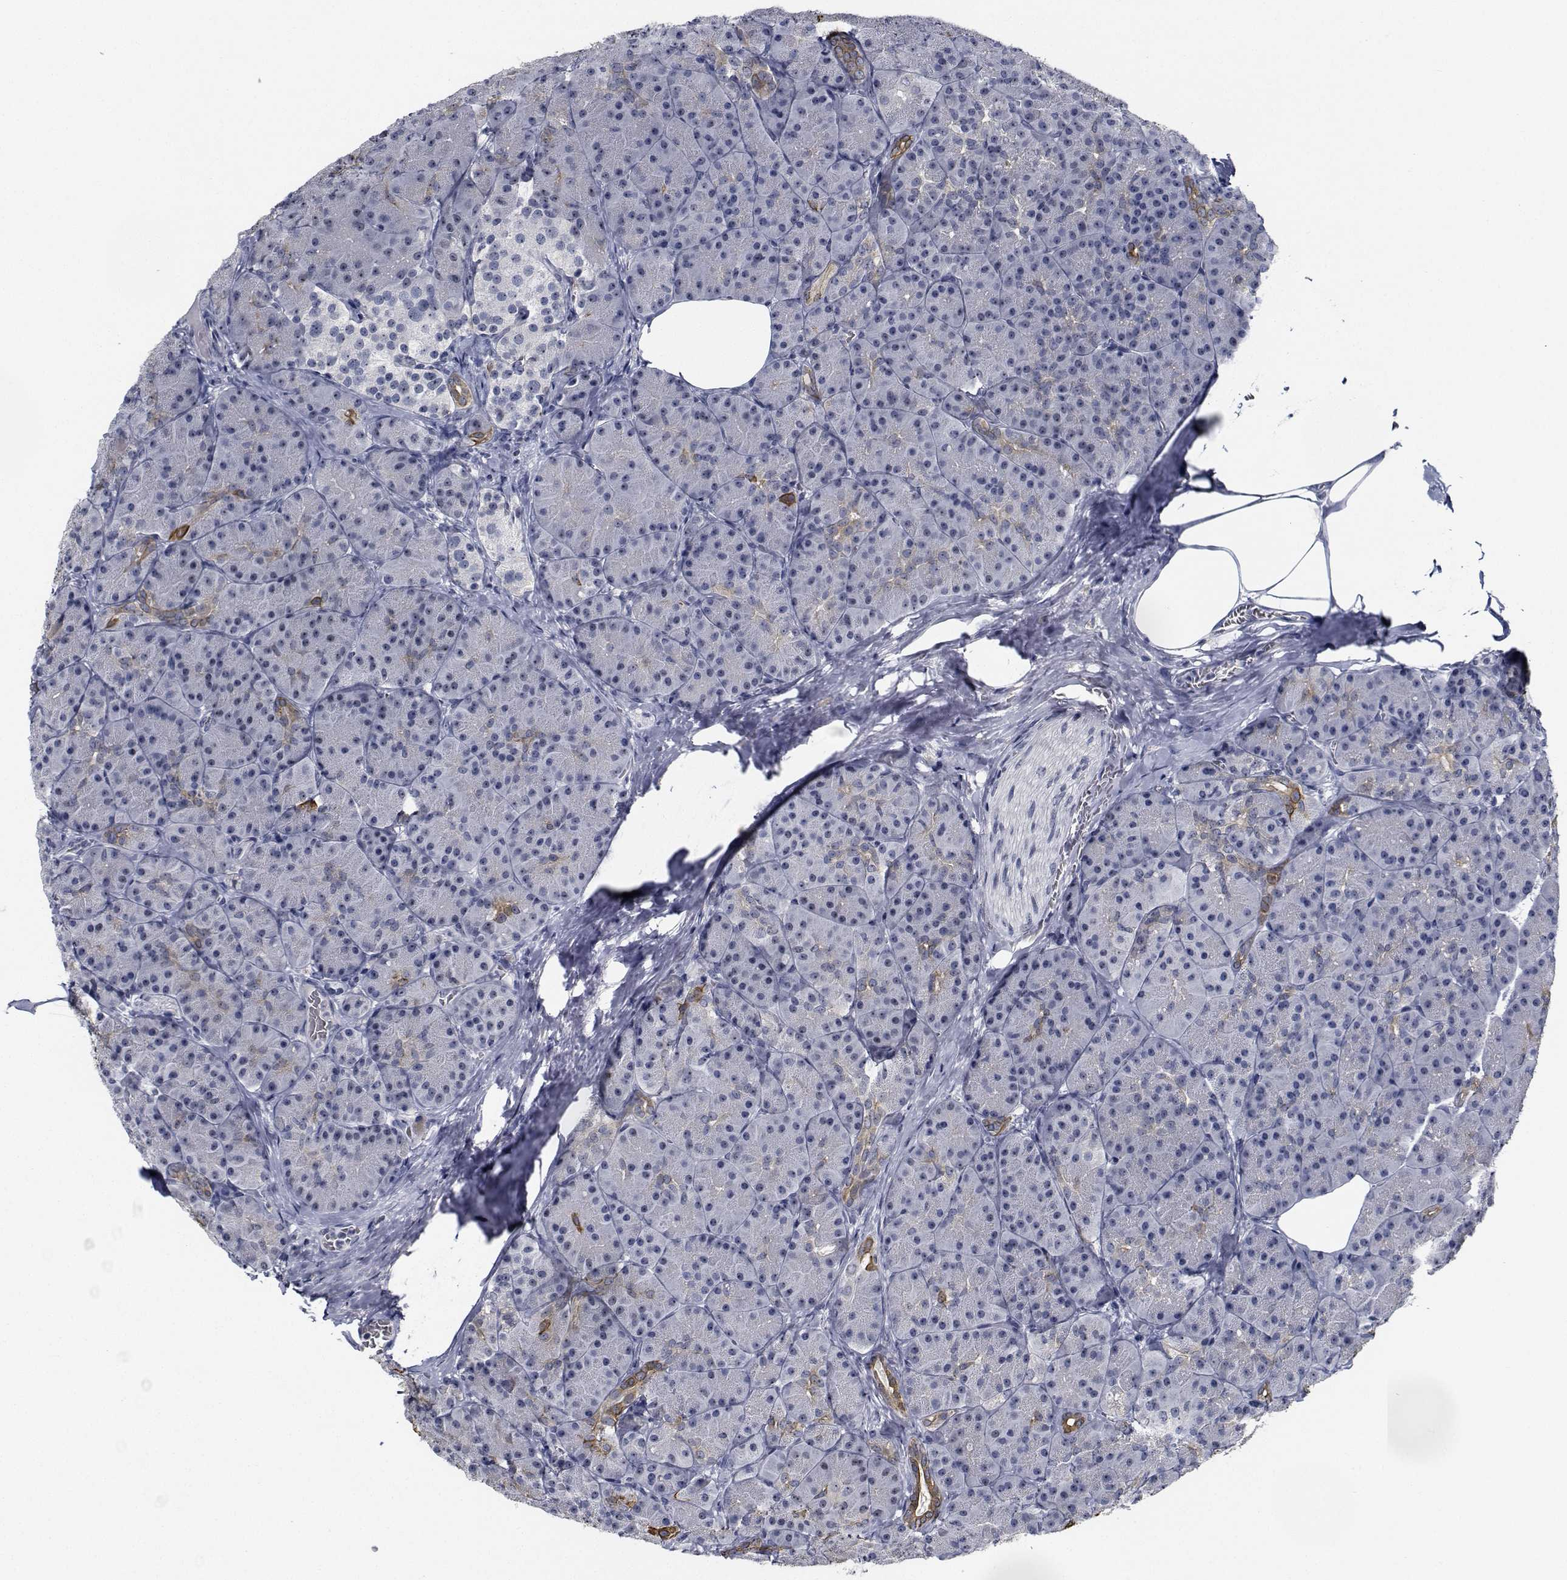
{"staining": {"intensity": "moderate", "quantity": "<25%", "location": "cytoplasmic/membranous"}, "tissue": "pancreas", "cell_type": "Exocrine glandular cells", "image_type": "normal", "snomed": [{"axis": "morphology", "description": "Normal tissue, NOS"}, {"axis": "topography", "description": "Pancreas"}], "caption": "IHC of benign human pancreas shows low levels of moderate cytoplasmic/membranous staining in approximately <25% of exocrine glandular cells.", "gene": "NVL", "patient": {"sex": "male", "age": 57}}